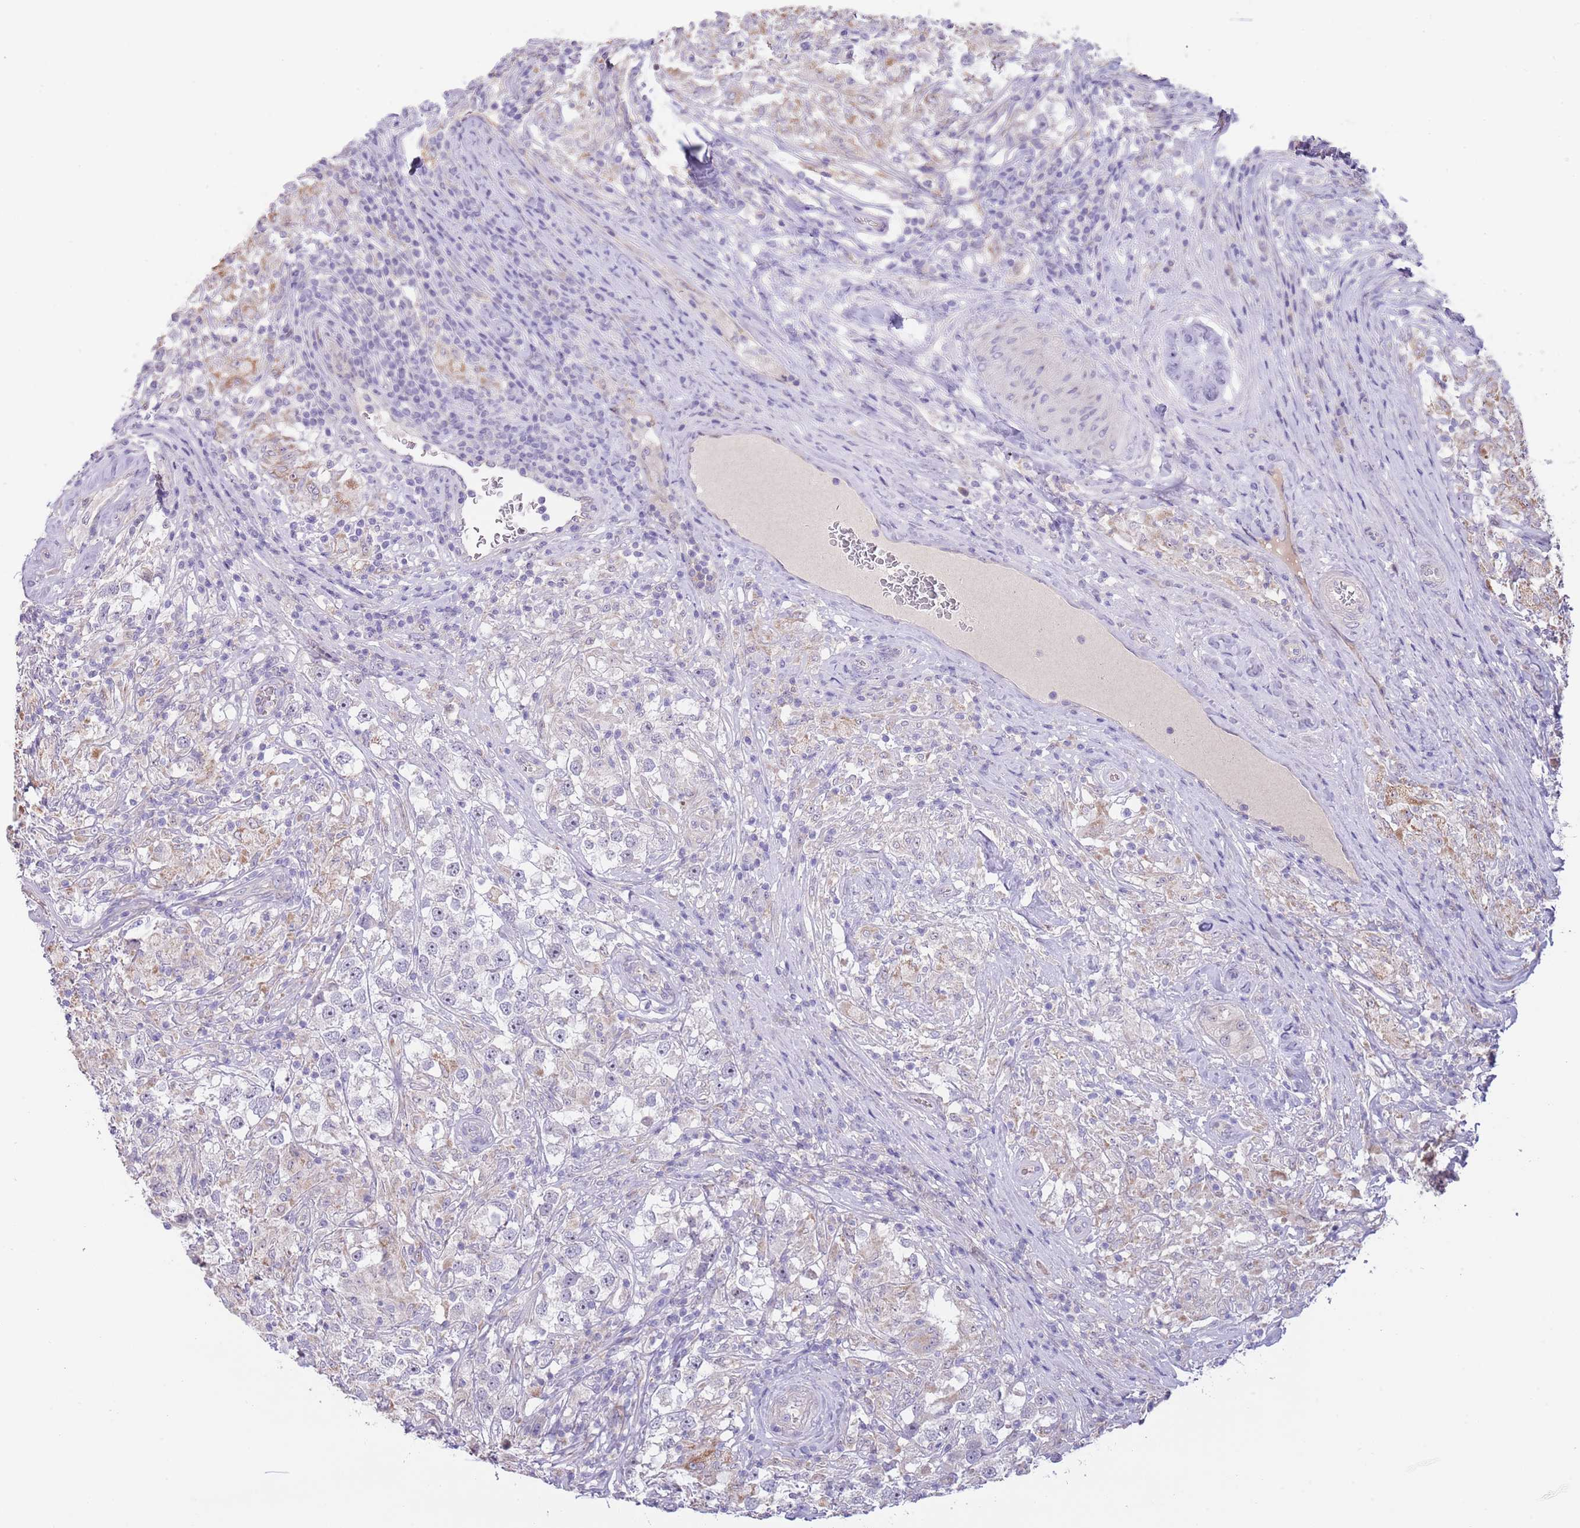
{"staining": {"intensity": "negative", "quantity": "none", "location": "none"}, "tissue": "testis cancer", "cell_type": "Tumor cells", "image_type": "cancer", "snomed": [{"axis": "morphology", "description": "Seminoma, NOS"}, {"axis": "topography", "description": "Testis"}], "caption": "This is an immunohistochemistry (IHC) histopathology image of seminoma (testis). There is no positivity in tumor cells.", "gene": "AP1S2", "patient": {"sex": "male", "age": 46}}